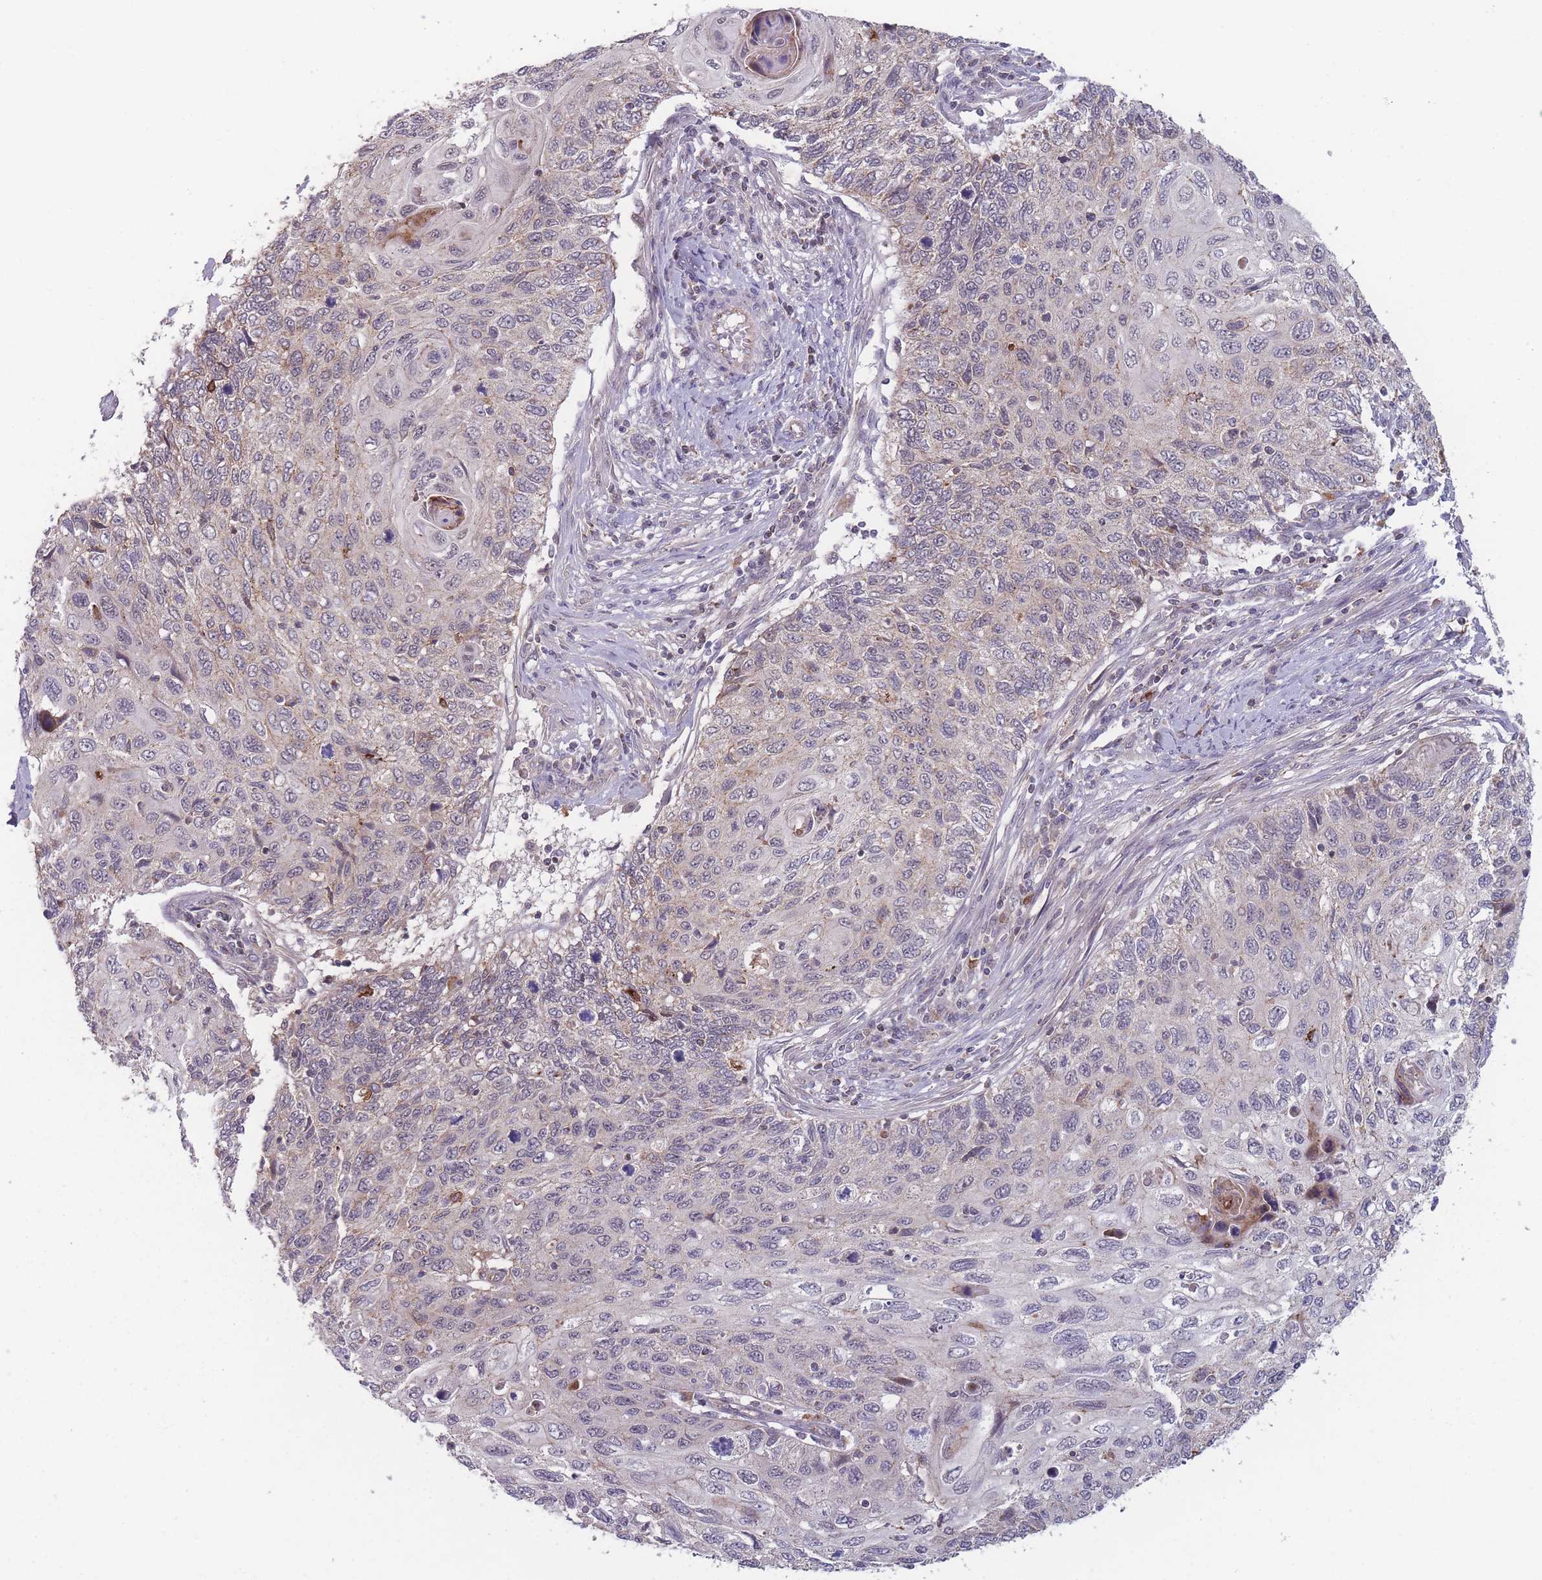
{"staining": {"intensity": "weak", "quantity": "<25%", "location": "cytoplasmic/membranous"}, "tissue": "cervical cancer", "cell_type": "Tumor cells", "image_type": "cancer", "snomed": [{"axis": "morphology", "description": "Squamous cell carcinoma, NOS"}, {"axis": "topography", "description": "Cervix"}], "caption": "This is an immunohistochemistry histopathology image of squamous cell carcinoma (cervical). There is no staining in tumor cells.", "gene": "TMEM232", "patient": {"sex": "female", "age": 70}}